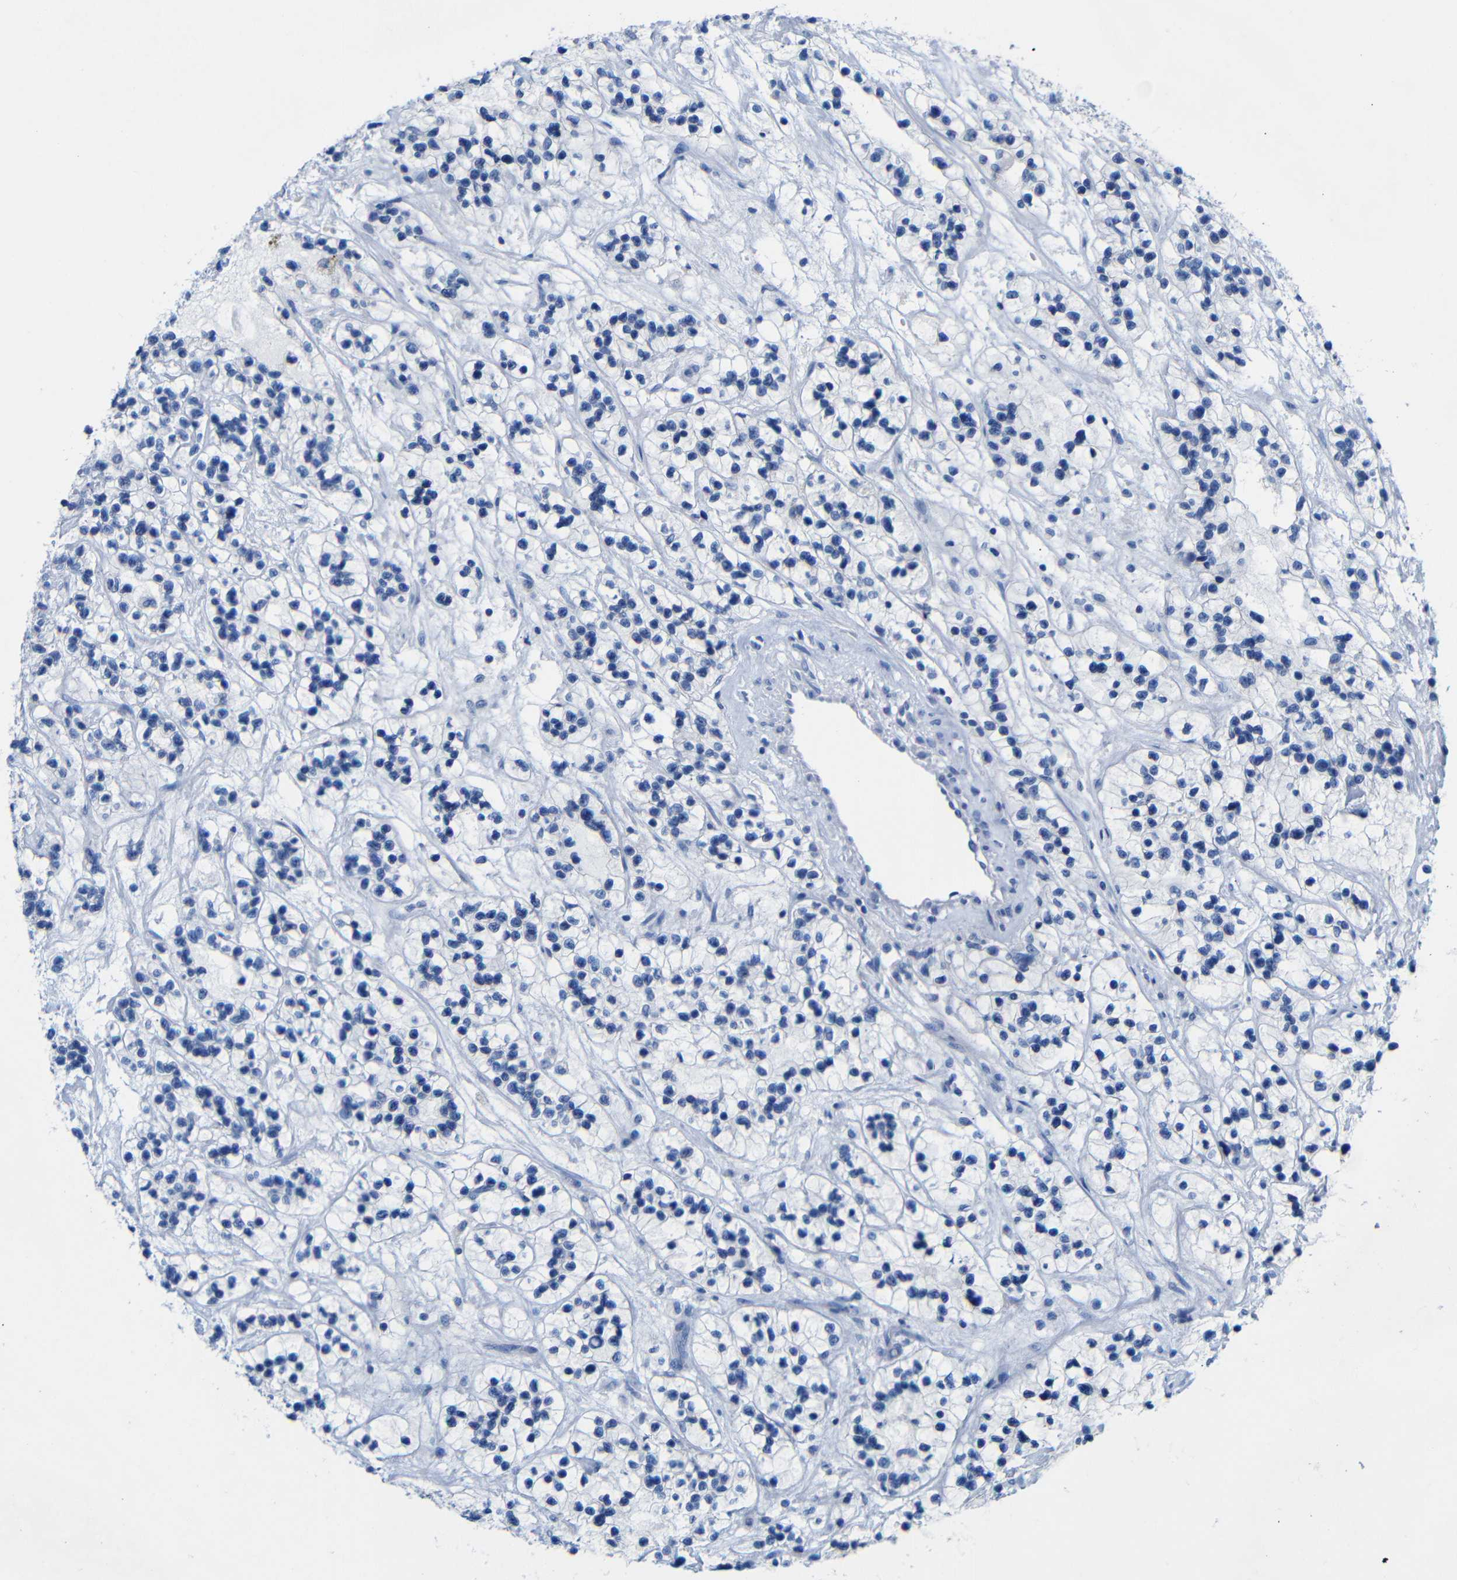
{"staining": {"intensity": "negative", "quantity": "none", "location": "none"}, "tissue": "renal cancer", "cell_type": "Tumor cells", "image_type": "cancer", "snomed": [{"axis": "morphology", "description": "Adenocarcinoma, NOS"}, {"axis": "topography", "description": "Kidney"}], "caption": "Human adenocarcinoma (renal) stained for a protein using immunohistochemistry shows no staining in tumor cells.", "gene": "CGNL1", "patient": {"sex": "female", "age": 57}}